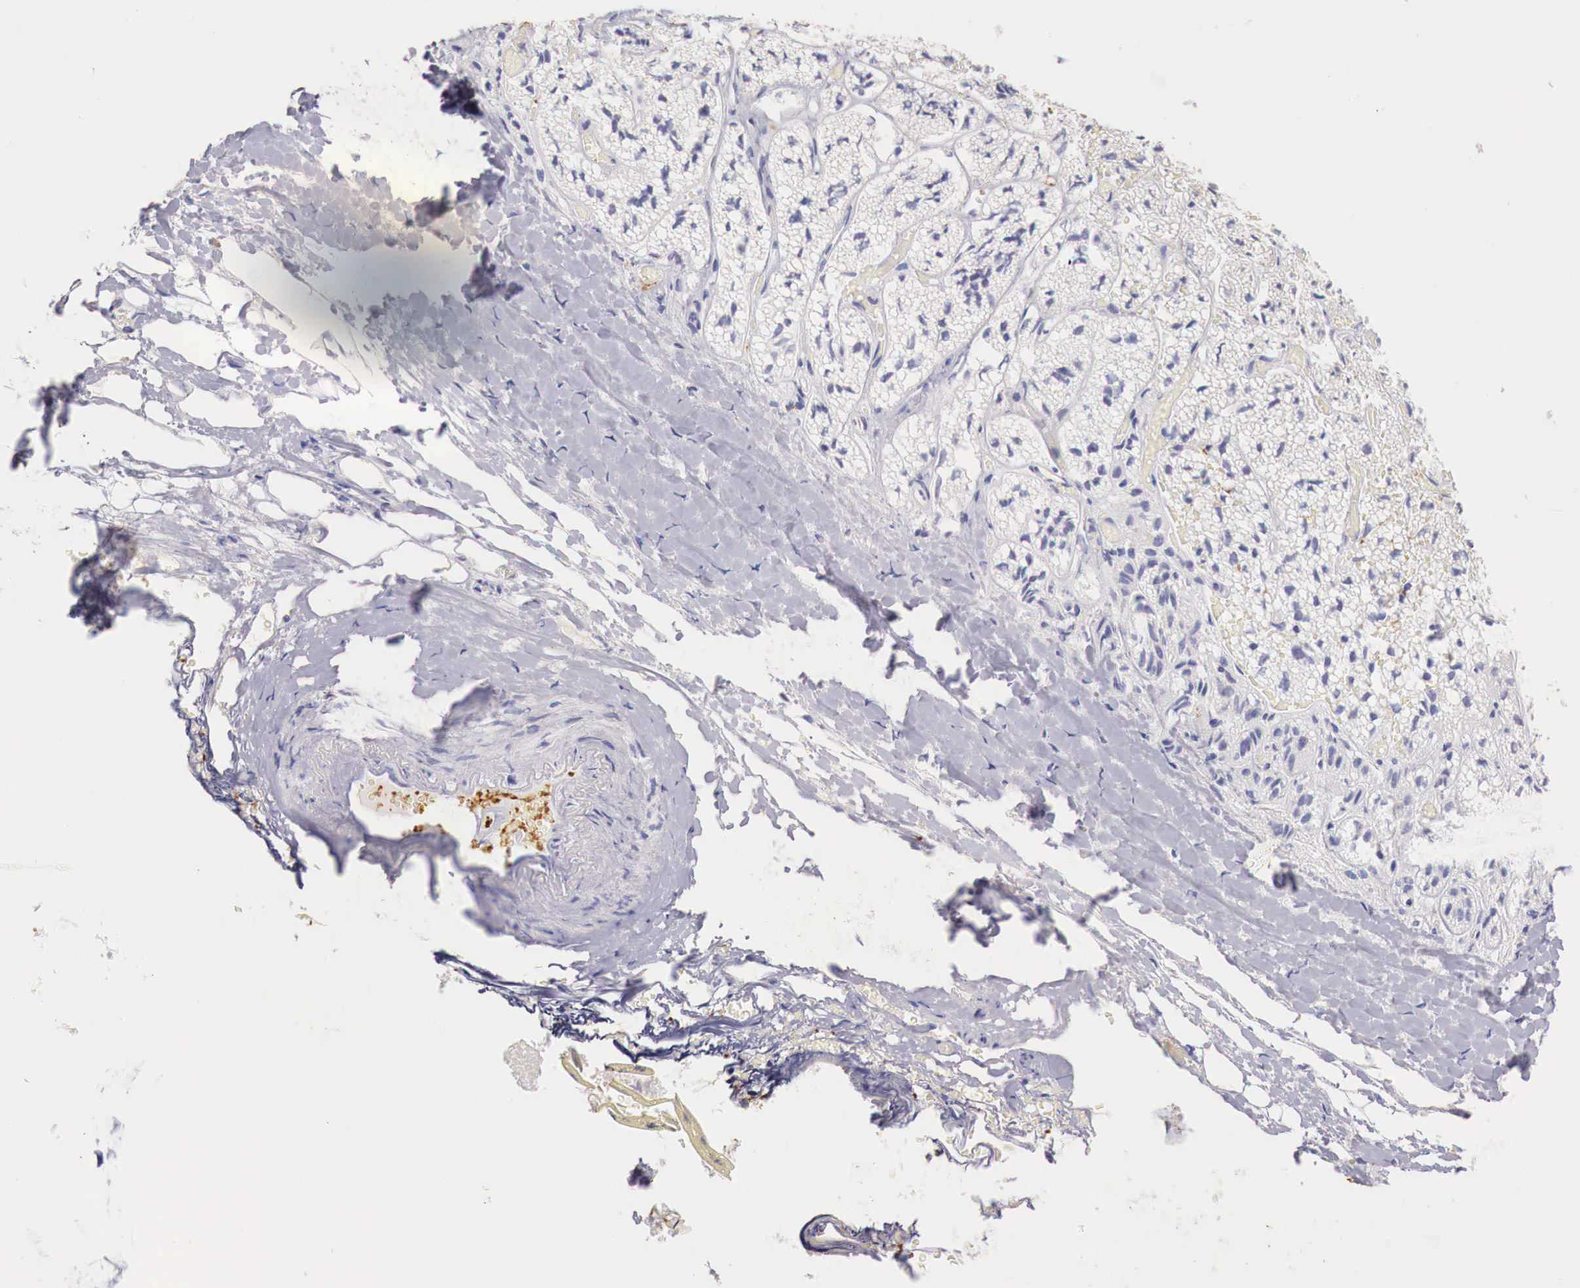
{"staining": {"intensity": "negative", "quantity": "none", "location": "none"}, "tissue": "adrenal gland", "cell_type": "Glandular cells", "image_type": "normal", "snomed": [{"axis": "morphology", "description": "Normal tissue, NOS"}, {"axis": "topography", "description": "Adrenal gland"}], "caption": "There is no significant positivity in glandular cells of adrenal gland. (Immunohistochemistry, brightfield microscopy, high magnification).", "gene": "ITIH6", "patient": {"sex": "male", "age": 53}}